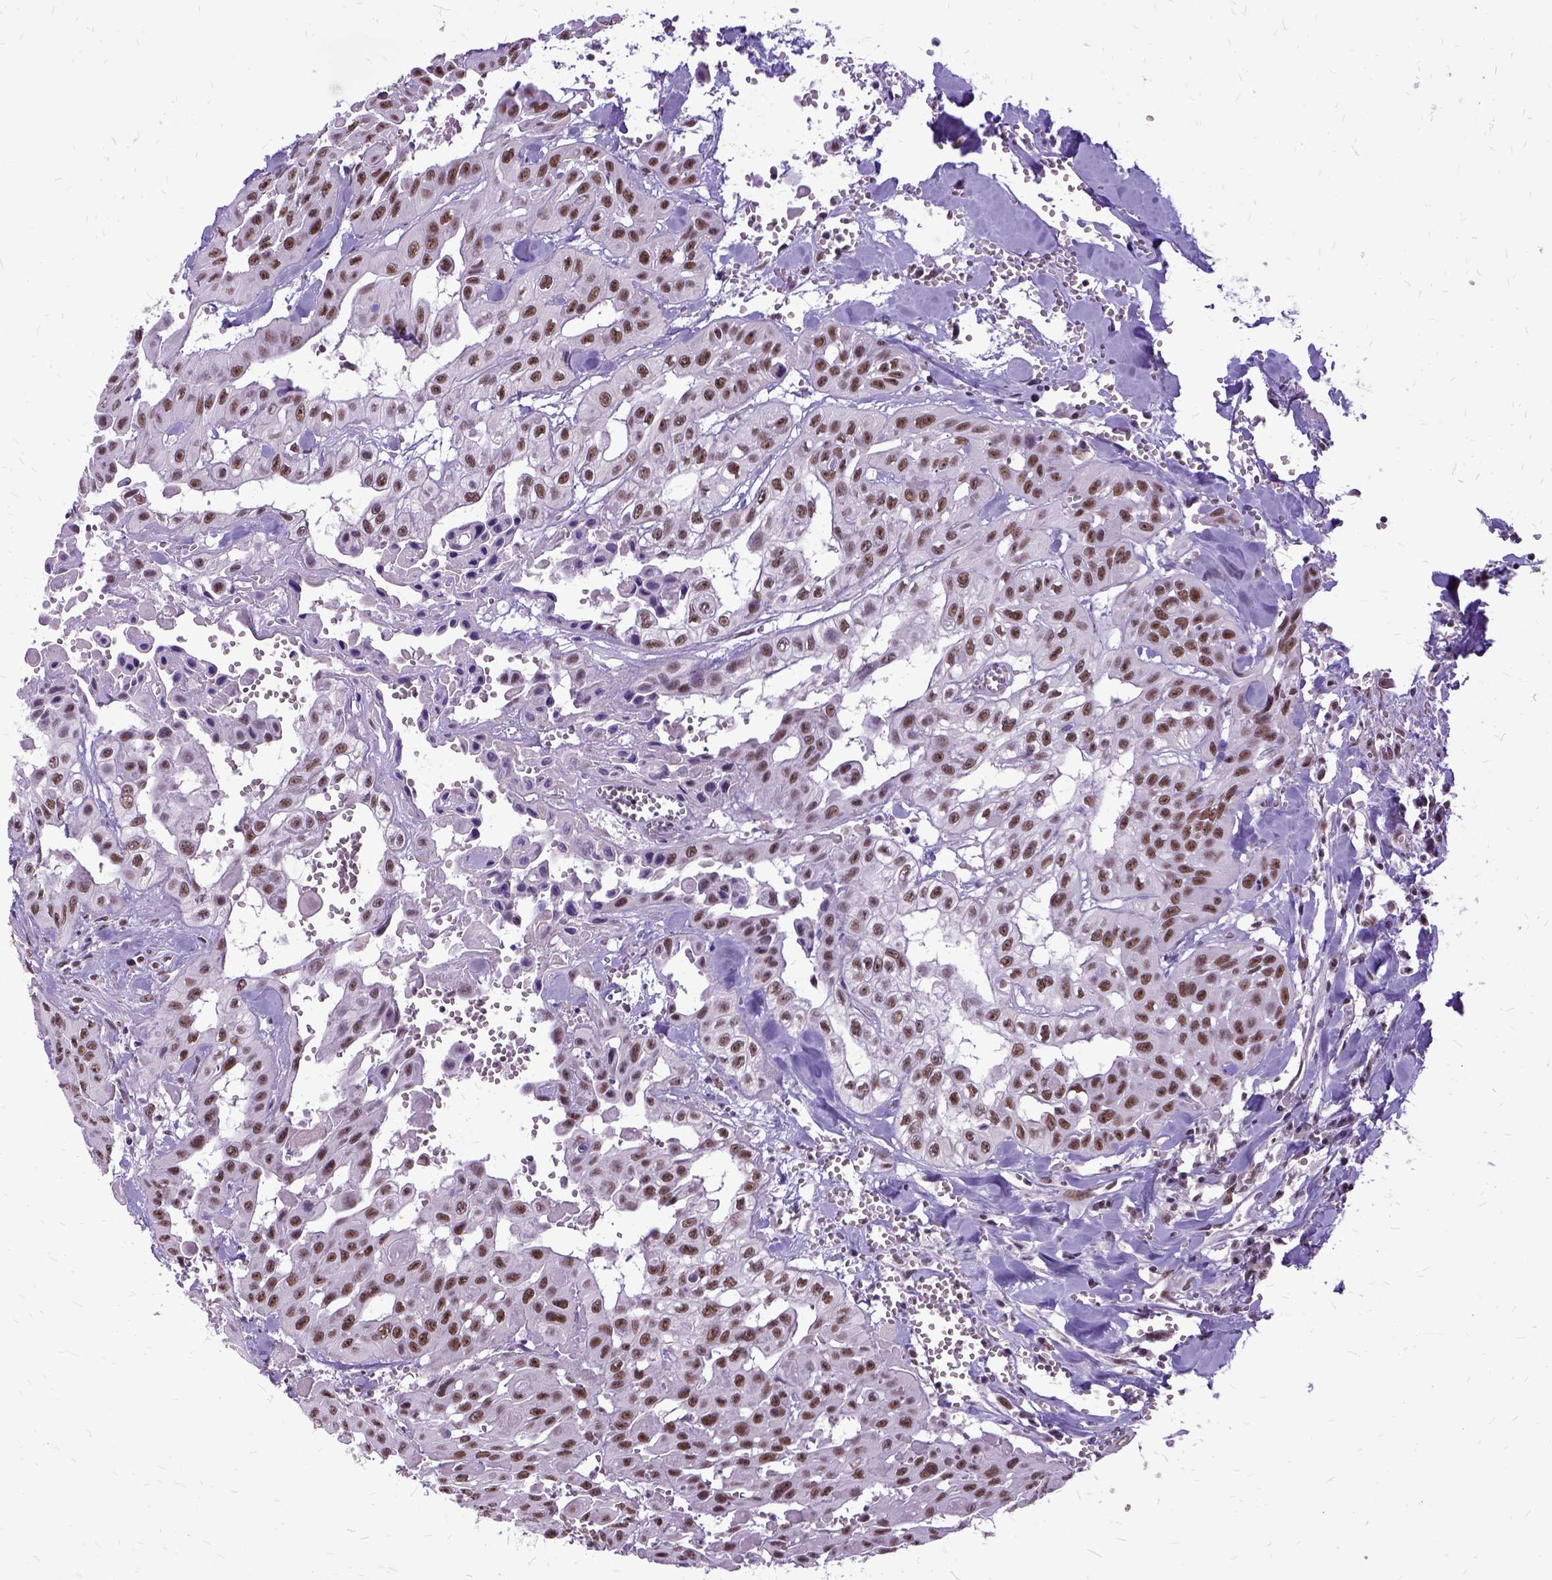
{"staining": {"intensity": "moderate", "quantity": ">75%", "location": "nuclear"}, "tissue": "head and neck cancer", "cell_type": "Tumor cells", "image_type": "cancer", "snomed": [{"axis": "morphology", "description": "Adenocarcinoma, NOS"}, {"axis": "topography", "description": "Head-Neck"}], "caption": "Human head and neck cancer (adenocarcinoma) stained with a brown dye exhibits moderate nuclear positive positivity in approximately >75% of tumor cells.", "gene": "SETD1A", "patient": {"sex": "male", "age": 73}}